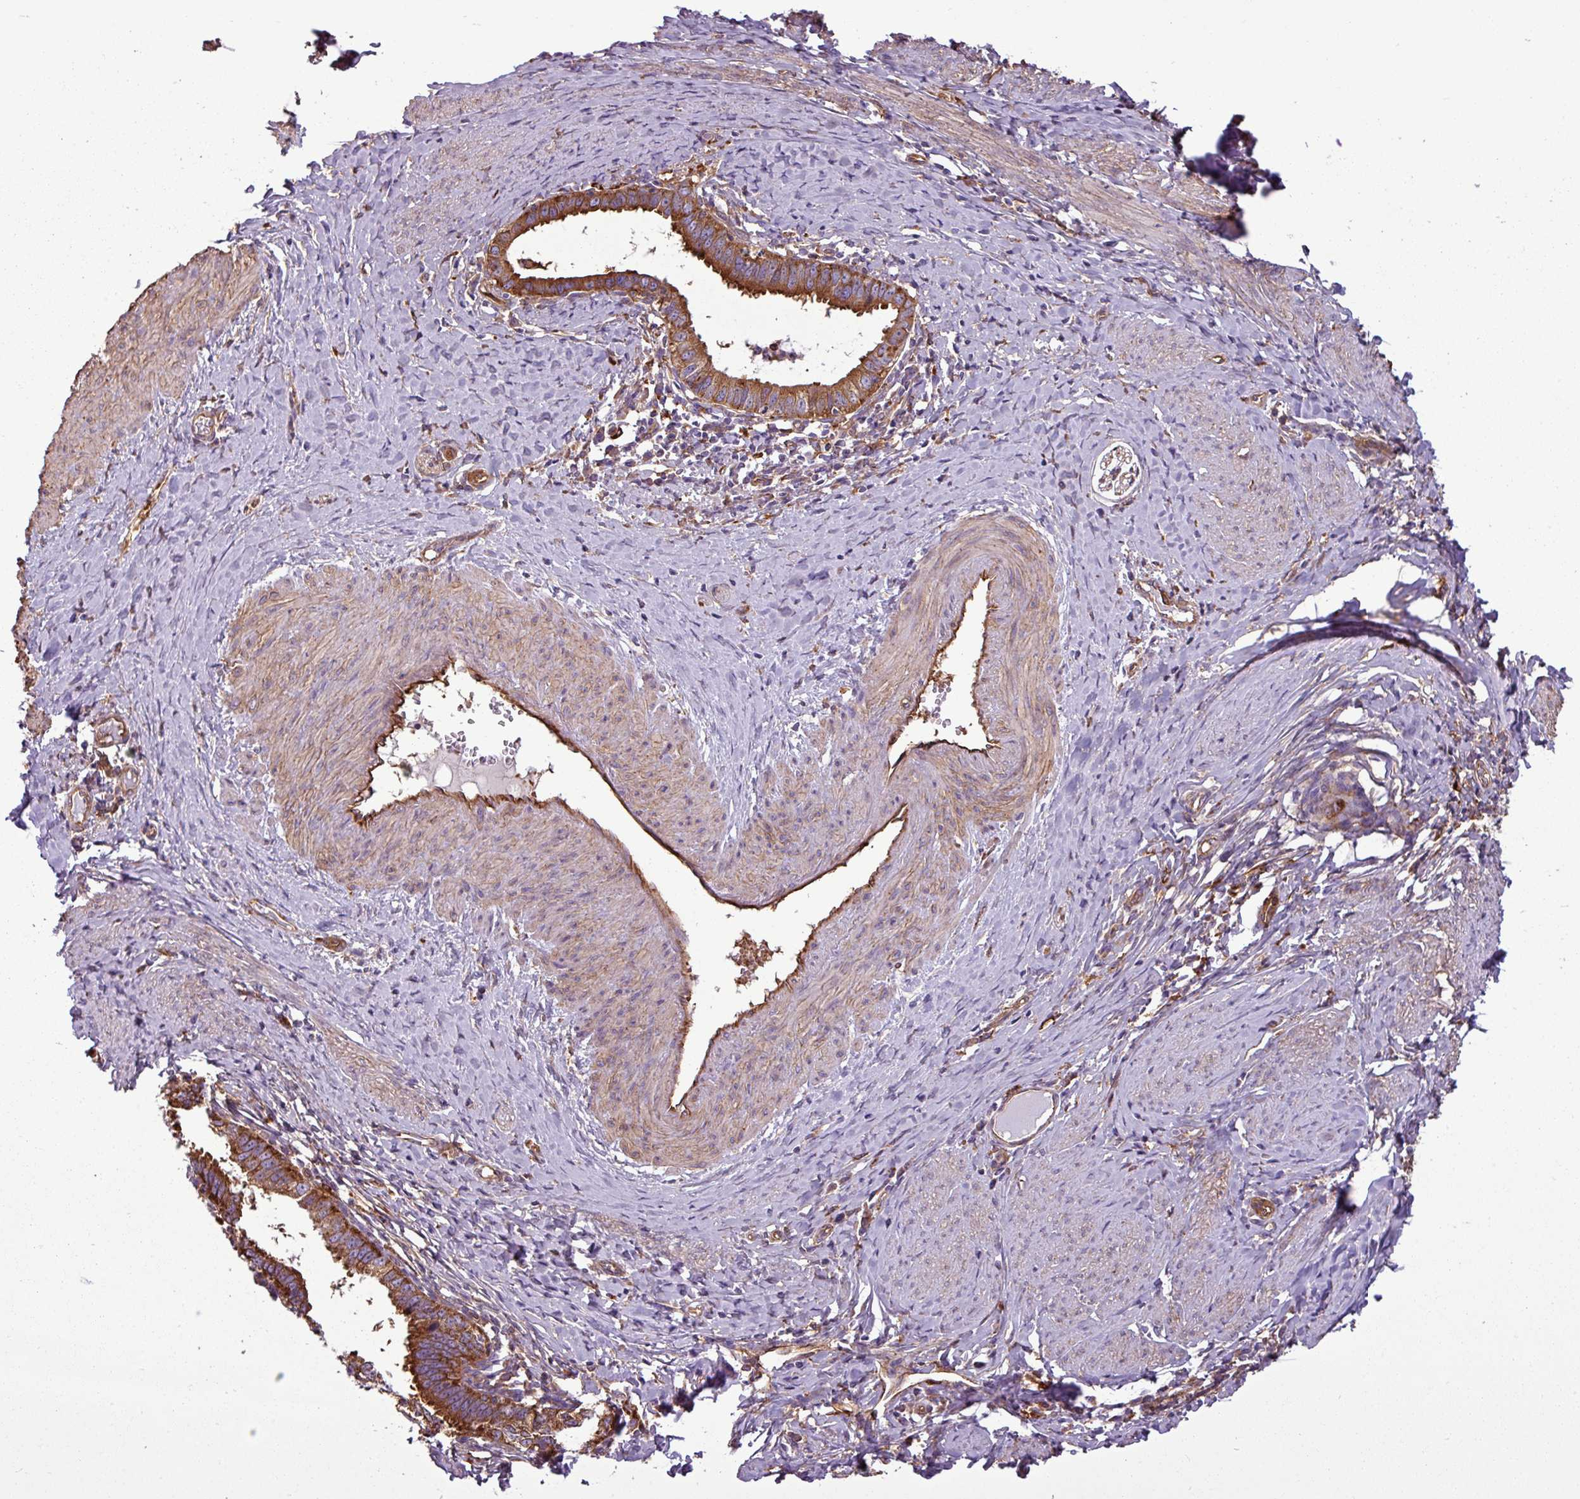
{"staining": {"intensity": "strong", "quantity": ">75%", "location": "cytoplasmic/membranous"}, "tissue": "cervical cancer", "cell_type": "Tumor cells", "image_type": "cancer", "snomed": [{"axis": "morphology", "description": "Adenocarcinoma, NOS"}, {"axis": "topography", "description": "Cervix"}], "caption": "Cervical cancer (adenocarcinoma) was stained to show a protein in brown. There is high levels of strong cytoplasmic/membranous expression in about >75% of tumor cells.", "gene": "PACSIN2", "patient": {"sex": "female", "age": 36}}